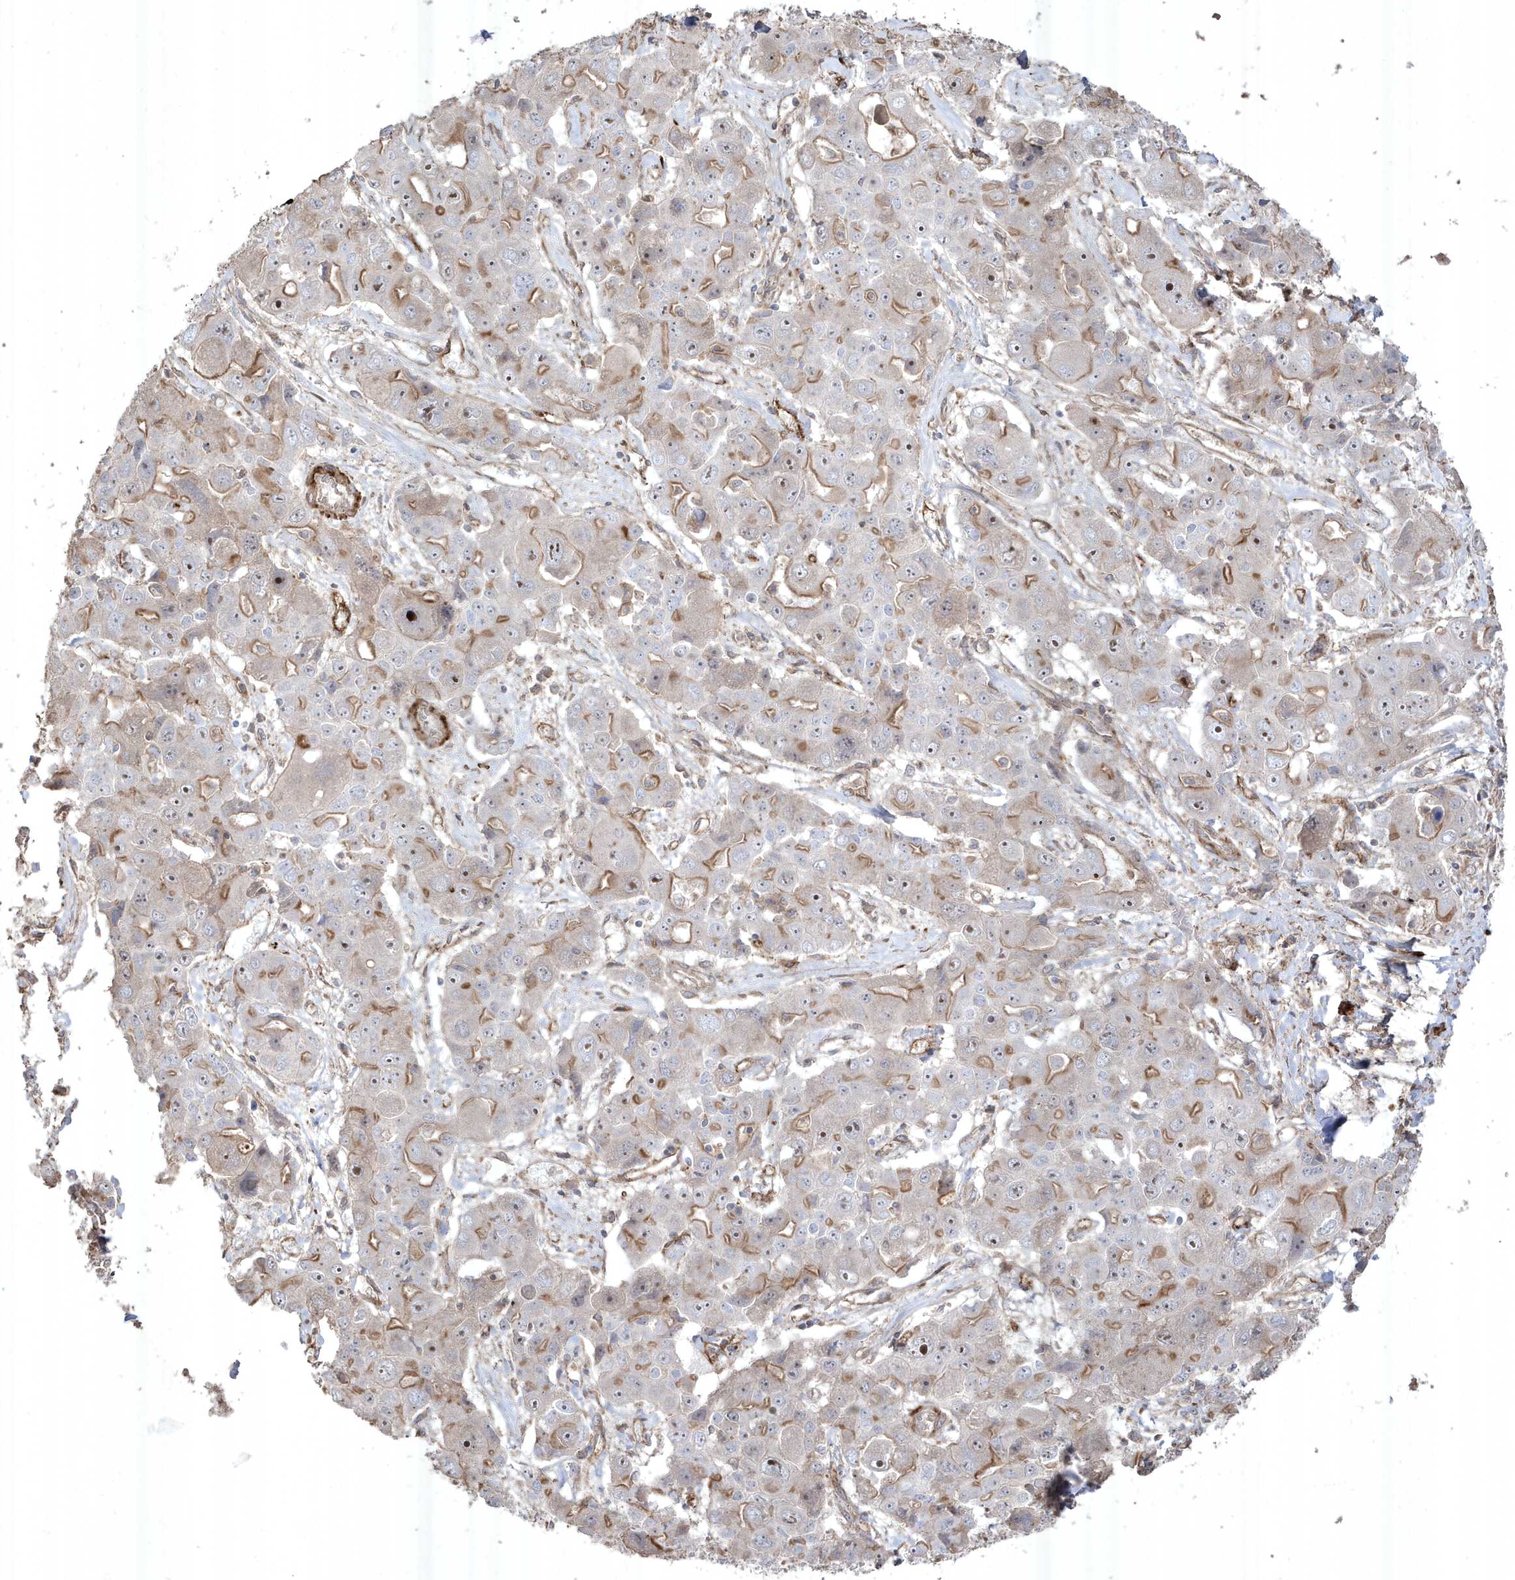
{"staining": {"intensity": "moderate", "quantity": "<25%", "location": "cytoplasmic/membranous,nuclear"}, "tissue": "liver cancer", "cell_type": "Tumor cells", "image_type": "cancer", "snomed": [{"axis": "morphology", "description": "Cholangiocarcinoma"}, {"axis": "topography", "description": "Liver"}], "caption": "Immunohistochemistry of human liver cancer shows low levels of moderate cytoplasmic/membranous and nuclear positivity in about <25% of tumor cells.", "gene": "CETN3", "patient": {"sex": "male", "age": 67}}